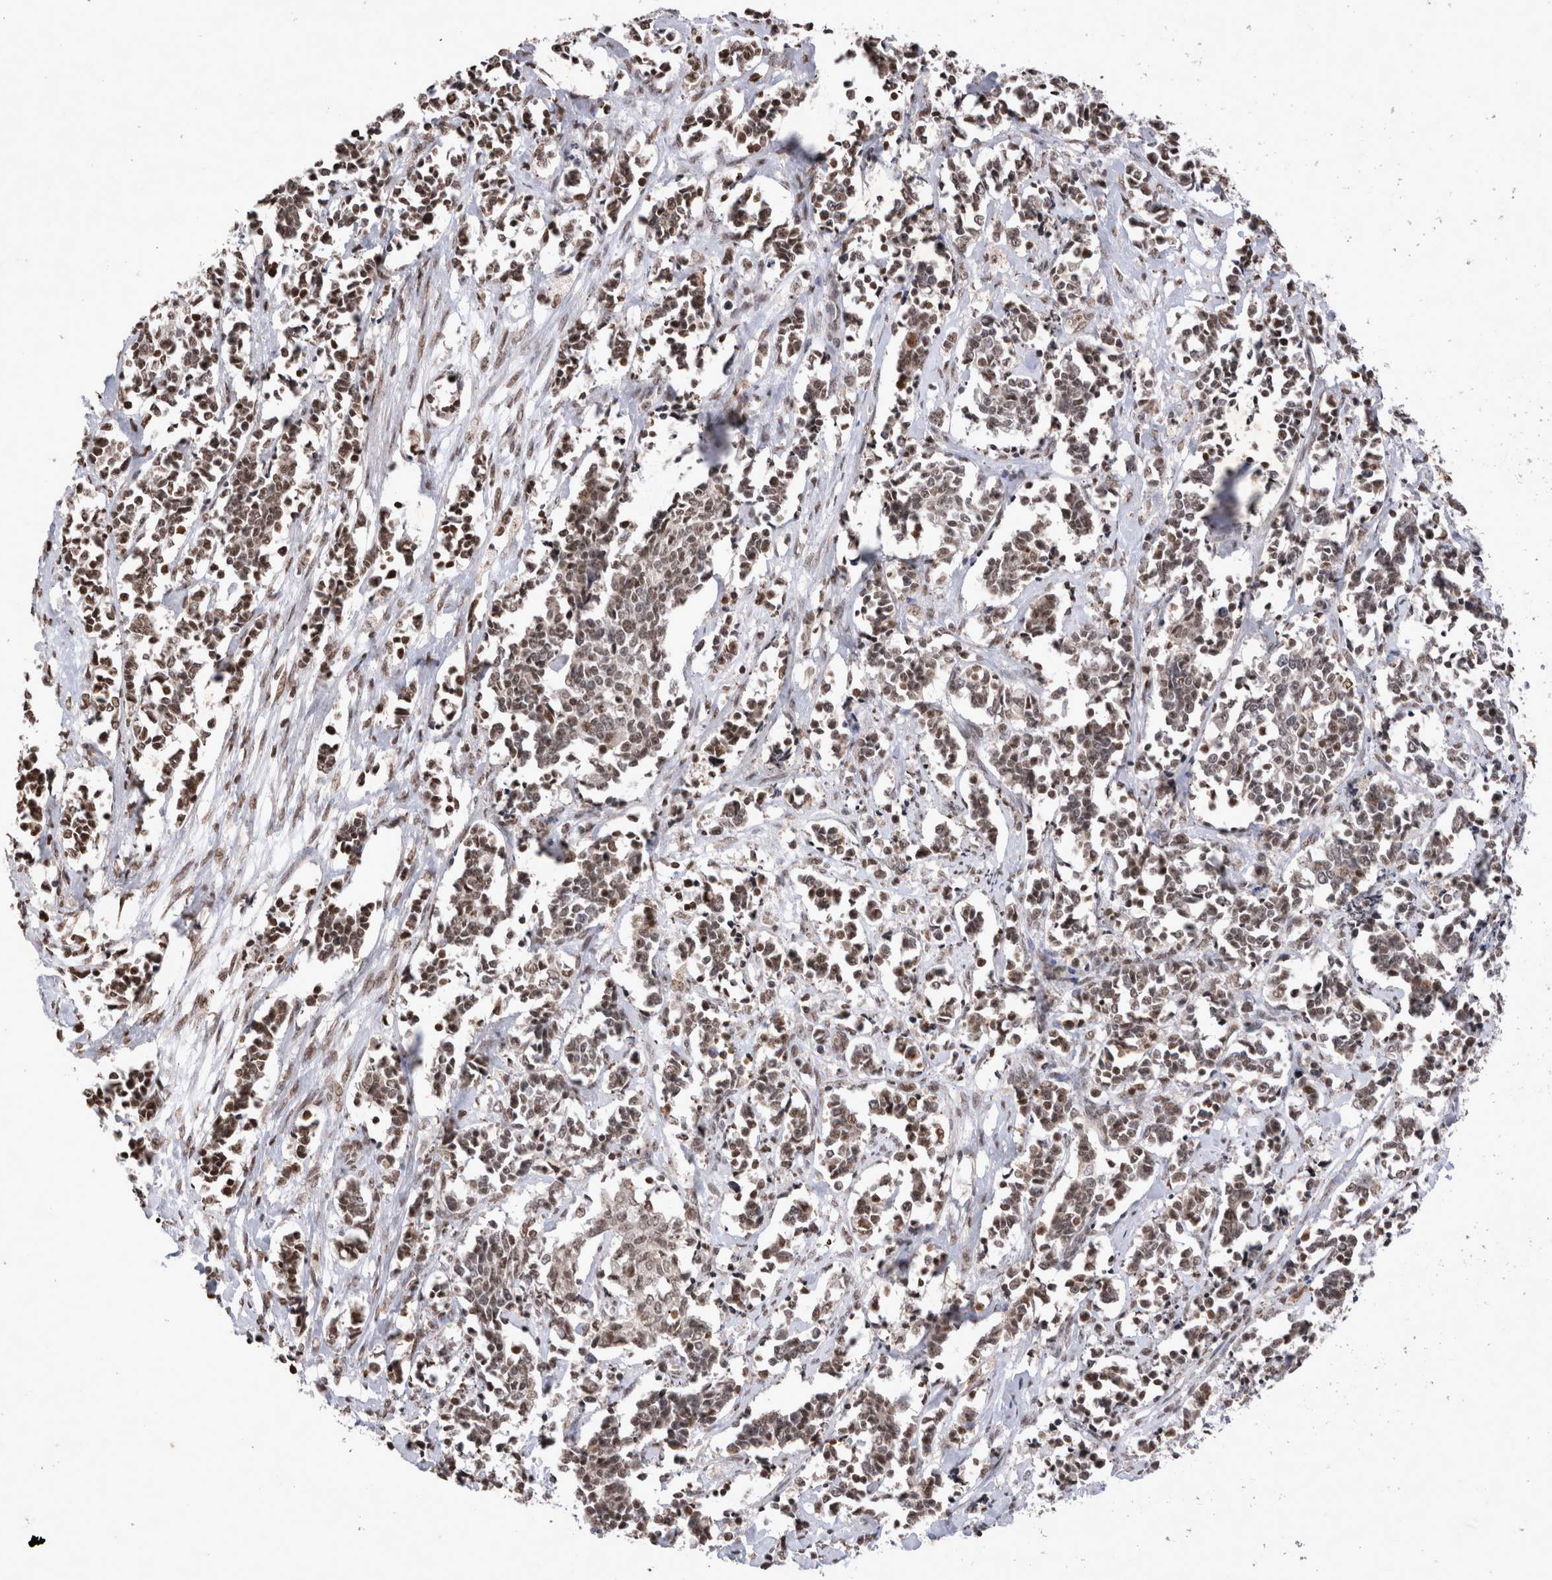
{"staining": {"intensity": "moderate", "quantity": ">75%", "location": "nuclear"}, "tissue": "cervical cancer", "cell_type": "Tumor cells", "image_type": "cancer", "snomed": [{"axis": "morphology", "description": "Squamous cell carcinoma, NOS"}, {"axis": "topography", "description": "Cervix"}], "caption": "Cervical cancer (squamous cell carcinoma) stained for a protein shows moderate nuclear positivity in tumor cells.", "gene": "STK11", "patient": {"sex": "female", "age": 35}}